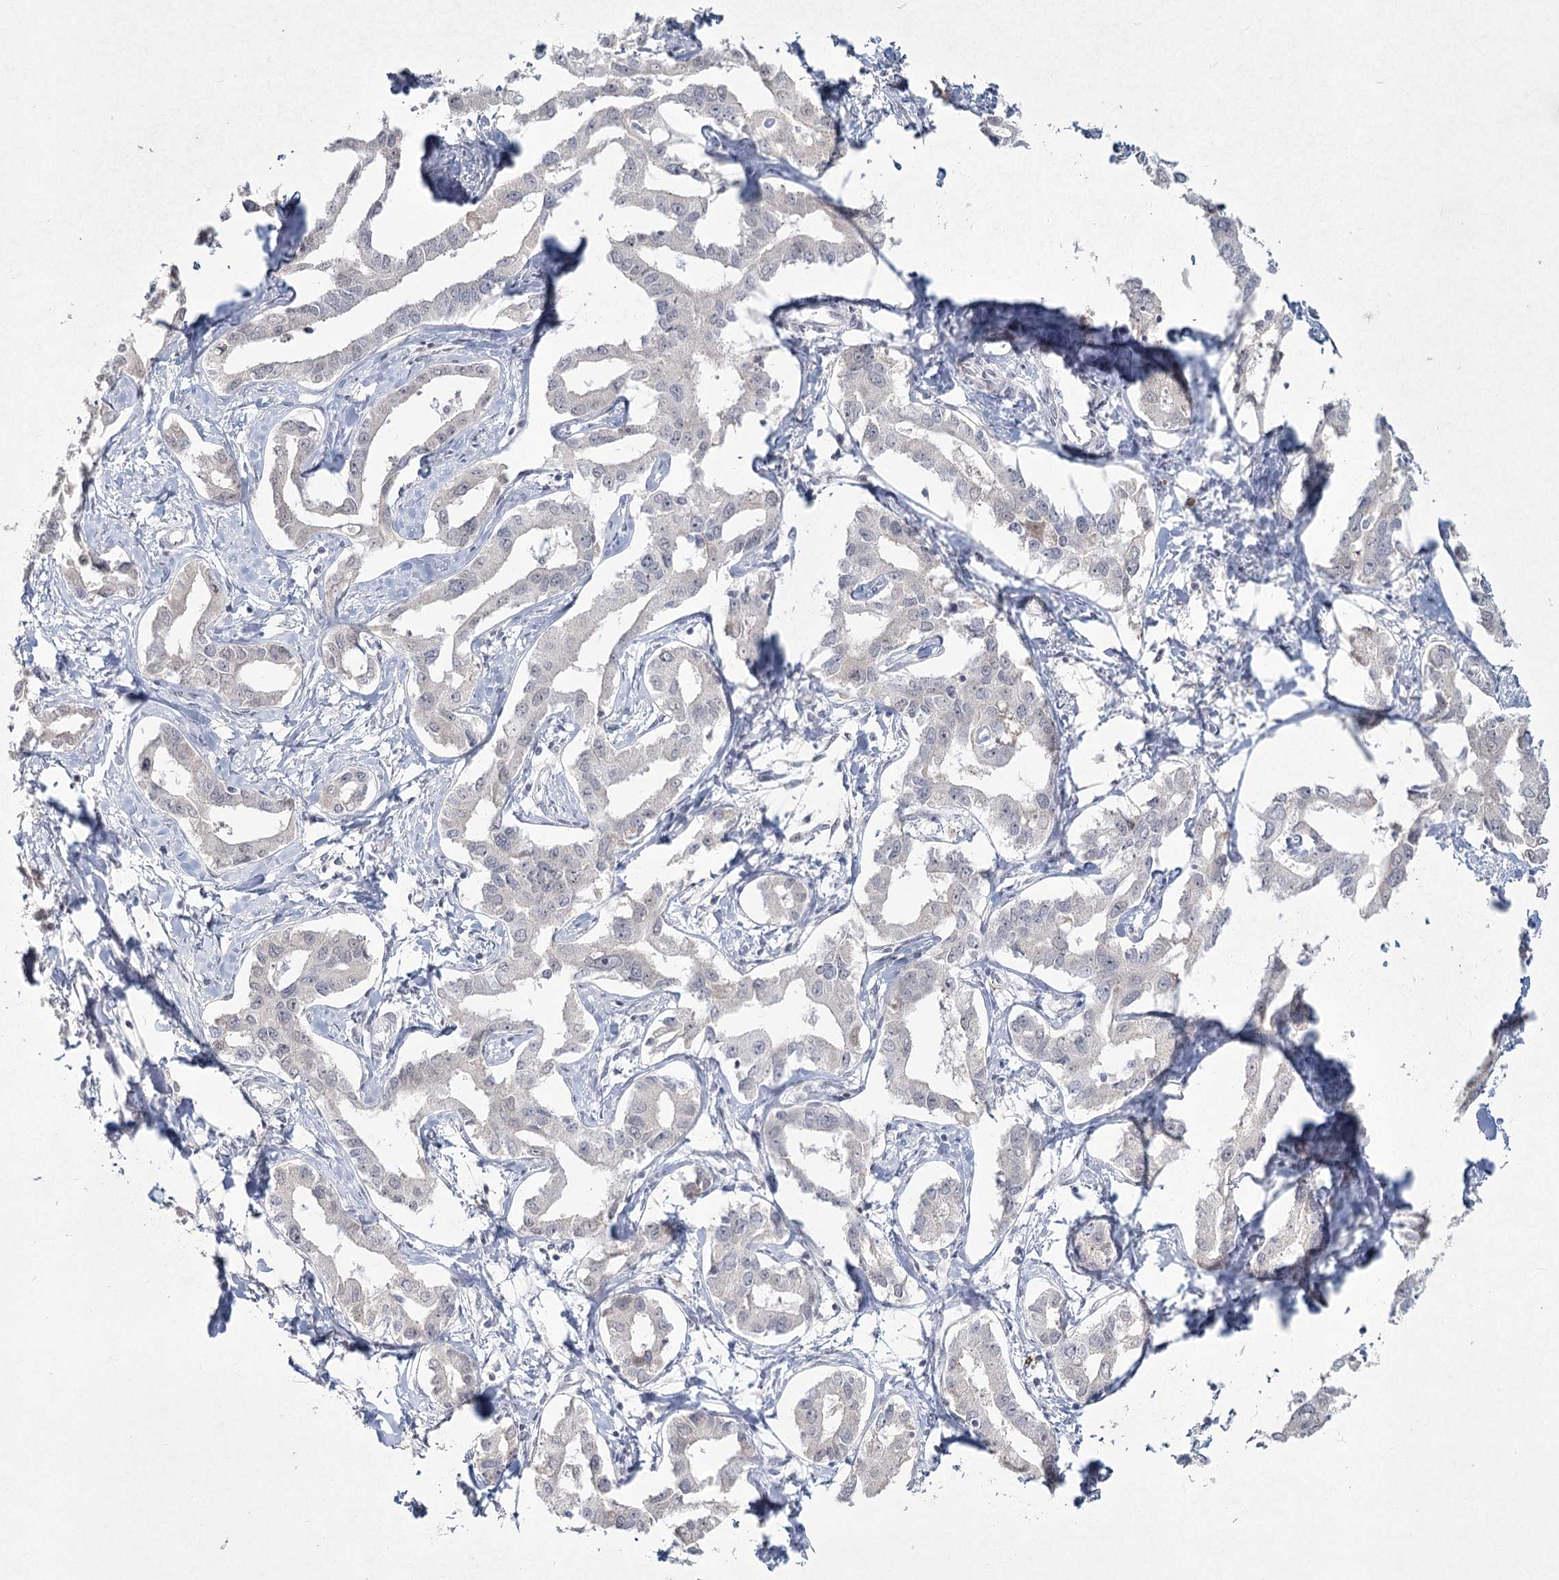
{"staining": {"intensity": "negative", "quantity": "none", "location": "none"}, "tissue": "liver cancer", "cell_type": "Tumor cells", "image_type": "cancer", "snomed": [{"axis": "morphology", "description": "Cholangiocarcinoma"}, {"axis": "topography", "description": "Liver"}], "caption": "DAB immunohistochemical staining of liver cholangiocarcinoma shows no significant expression in tumor cells.", "gene": "LY6G5C", "patient": {"sex": "male", "age": 59}}